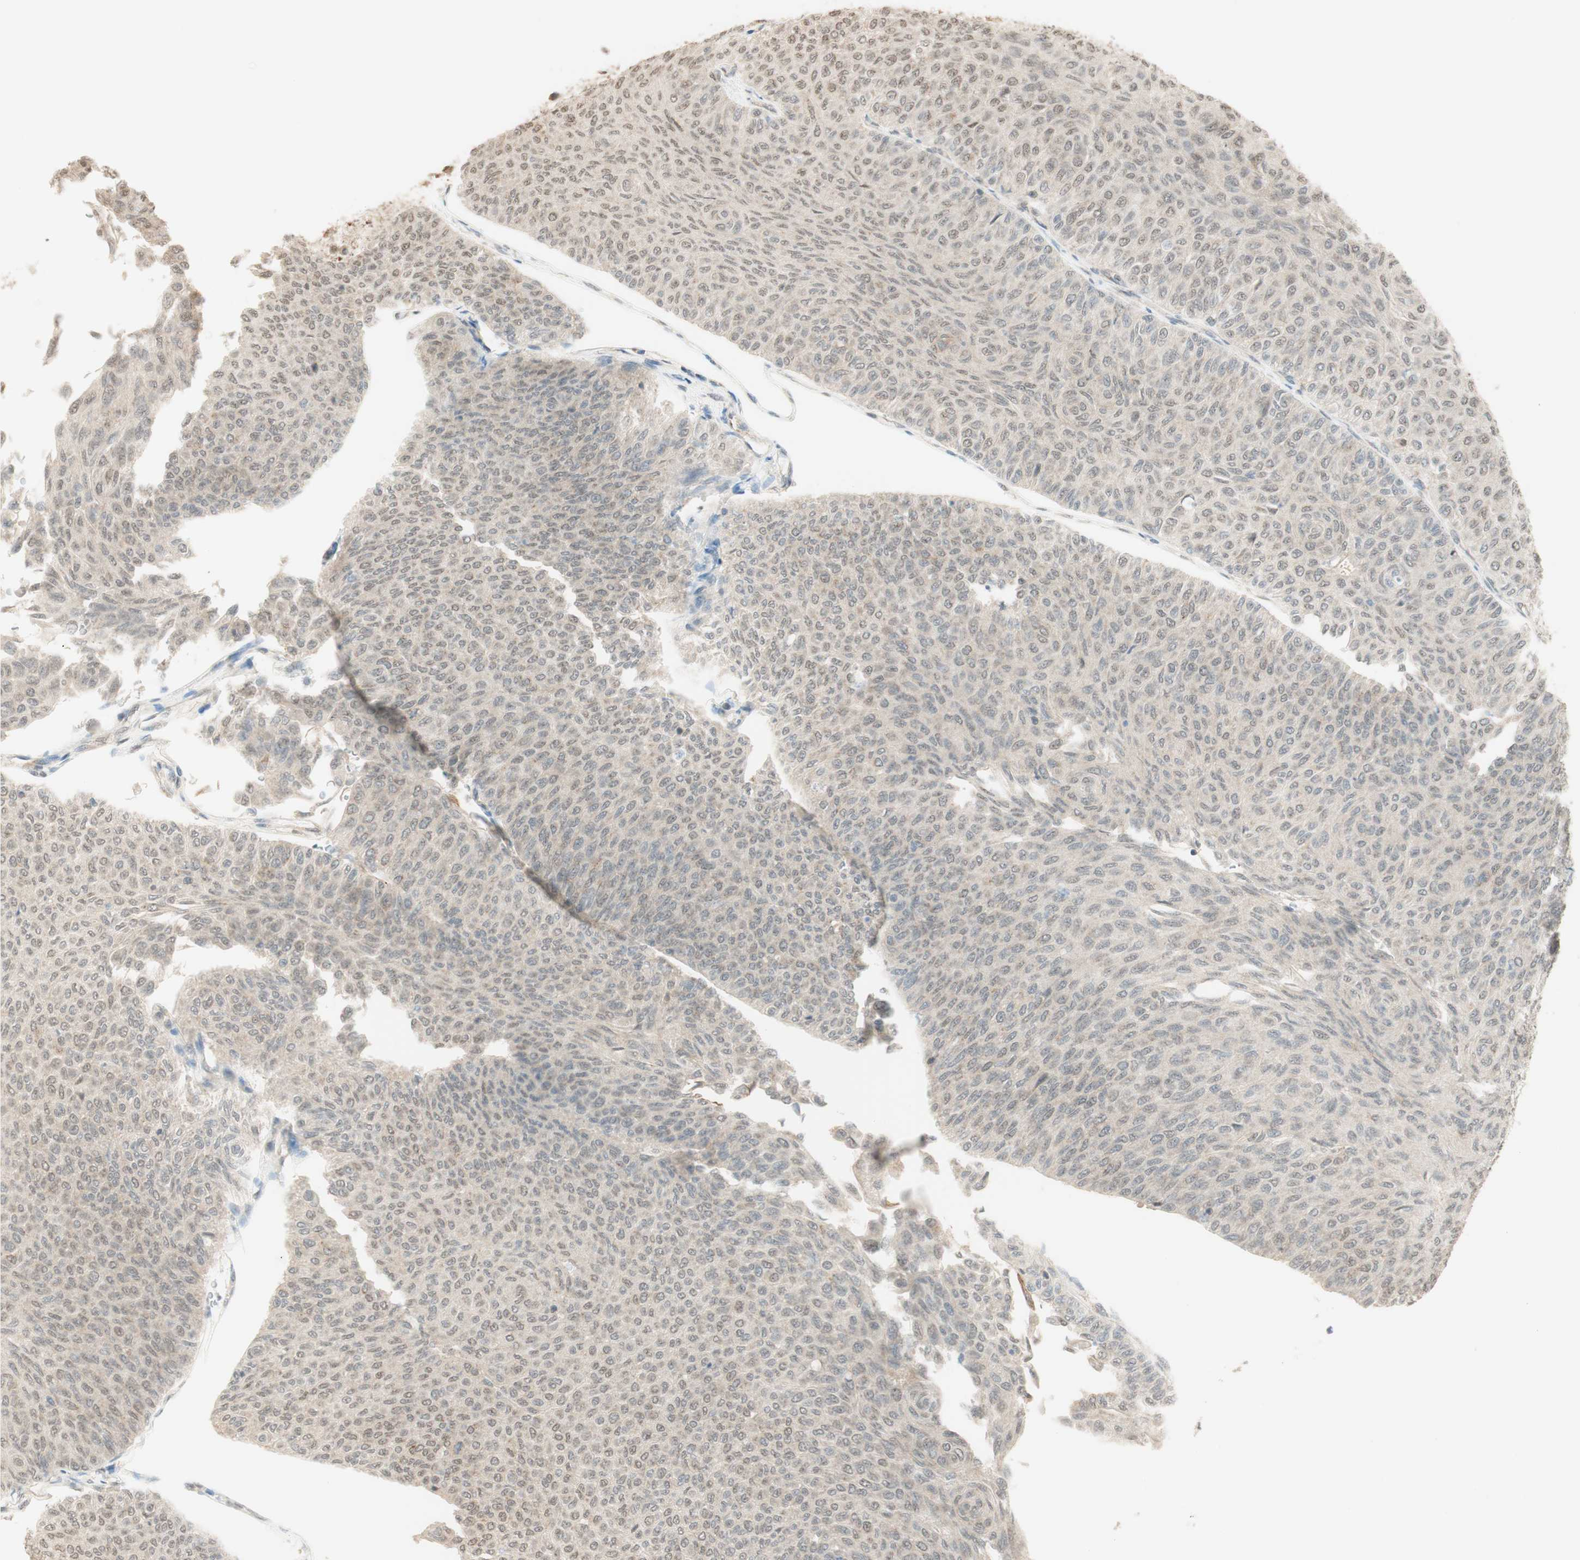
{"staining": {"intensity": "weak", "quantity": "25%-75%", "location": "cytoplasmic/membranous,nuclear"}, "tissue": "urothelial cancer", "cell_type": "Tumor cells", "image_type": "cancer", "snomed": [{"axis": "morphology", "description": "Urothelial carcinoma, Low grade"}, {"axis": "topography", "description": "Urinary bladder"}], "caption": "Weak cytoplasmic/membranous and nuclear expression for a protein is seen in about 25%-75% of tumor cells of urothelial cancer using IHC.", "gene": "SPINT2", "patient": {"sex": "male", "age": 78}}